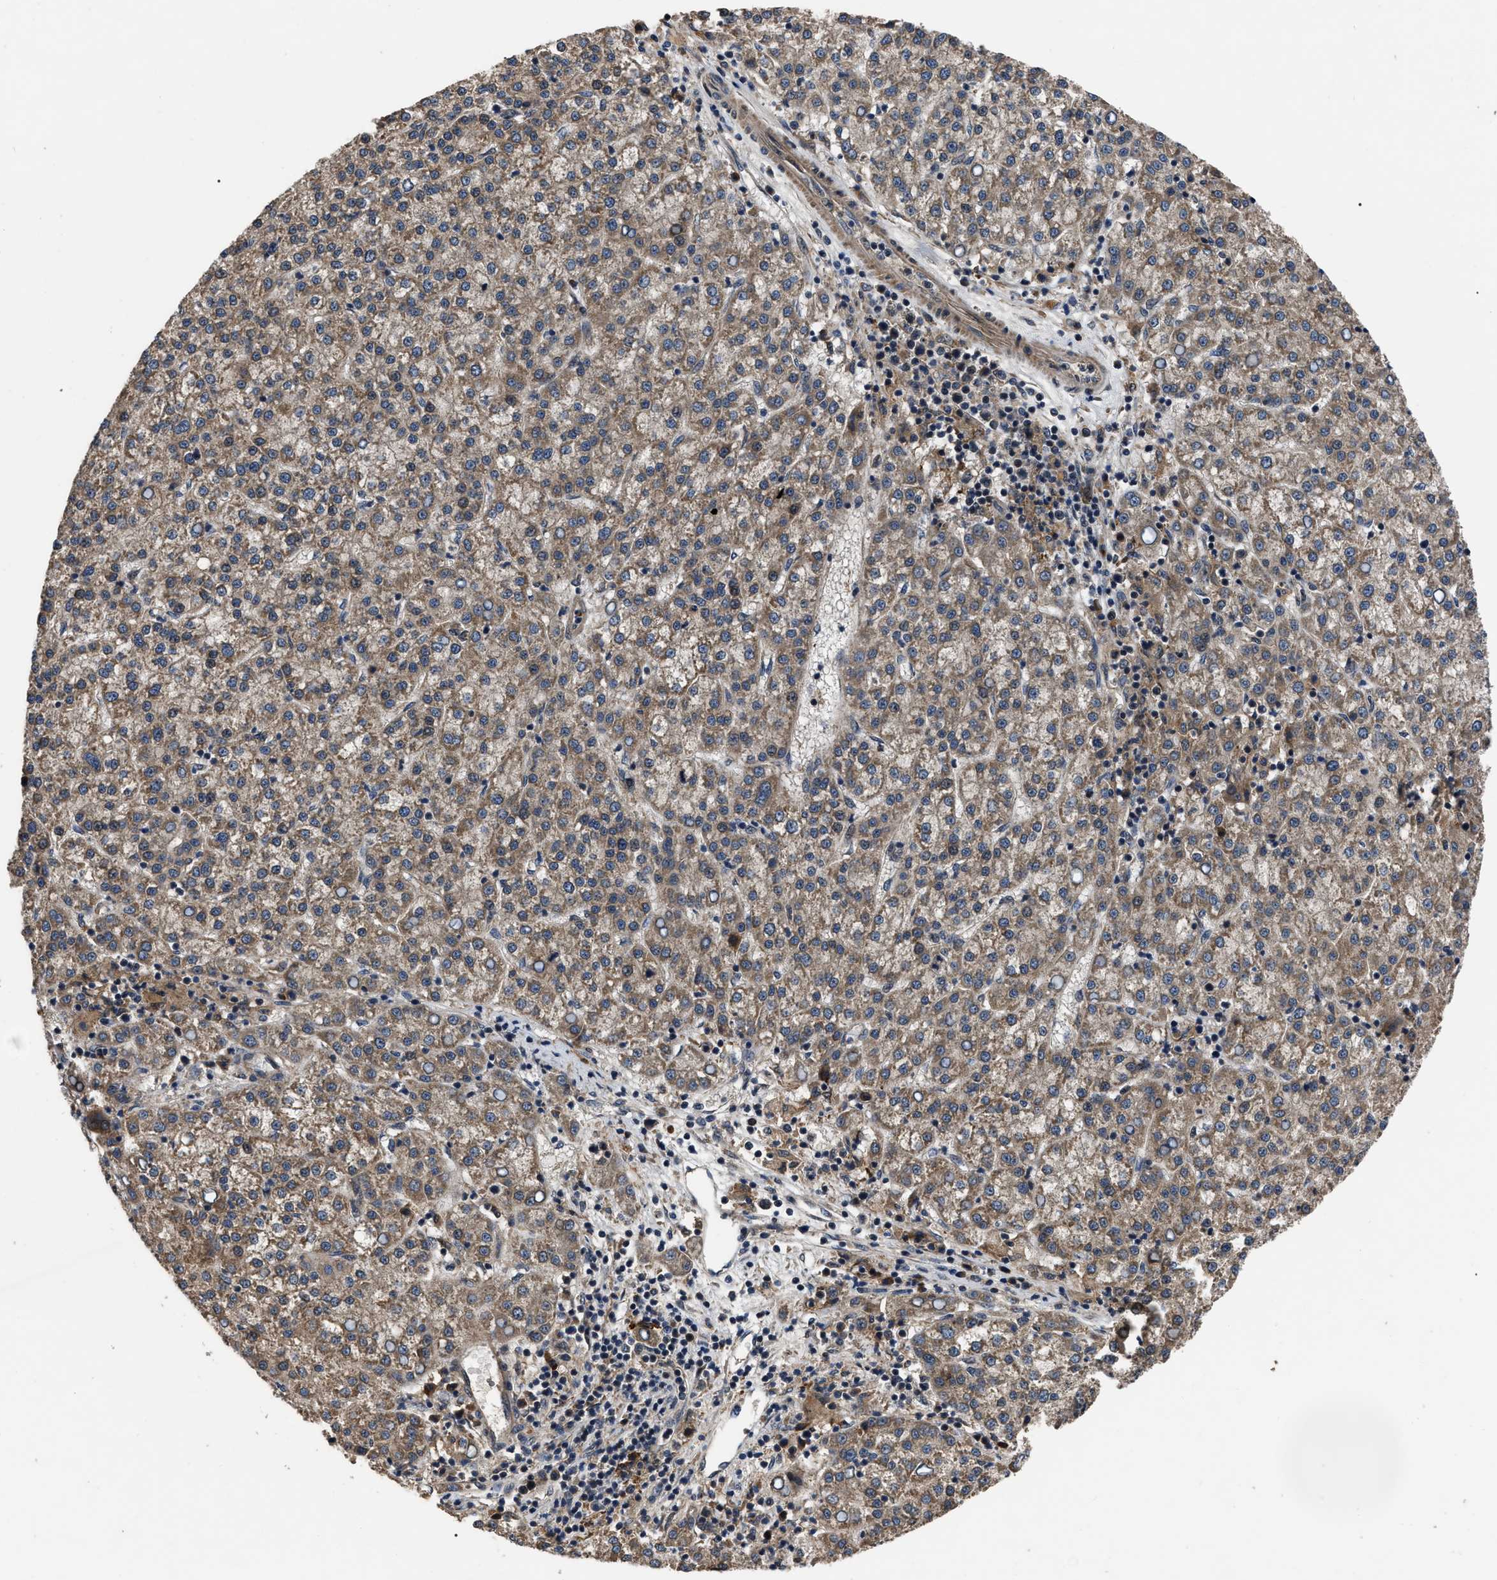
{"staining": {"intensity": "moderate", "quantity": ">75%", "location": "cytoplasmic/membranous"}, "tissue": "liver cancer", "cell_type": "Tumor cells", "image_type": "cancer", "snomed": [{"axis": "morphology", "description": "Carcinoma, Hepatocellular, NOS"}, {"axis": "topography", "description": "Liver"}], "caption": "A histopathology image showing moderate cytoplasmic/membranous staining in approximately >75% of tumor cells in hepatocellular carcinoma (liver), as visualized by brown immunohistochemical staining.", "gene": "PPWD1", "patient": {"sex": "female", "age": 58}}